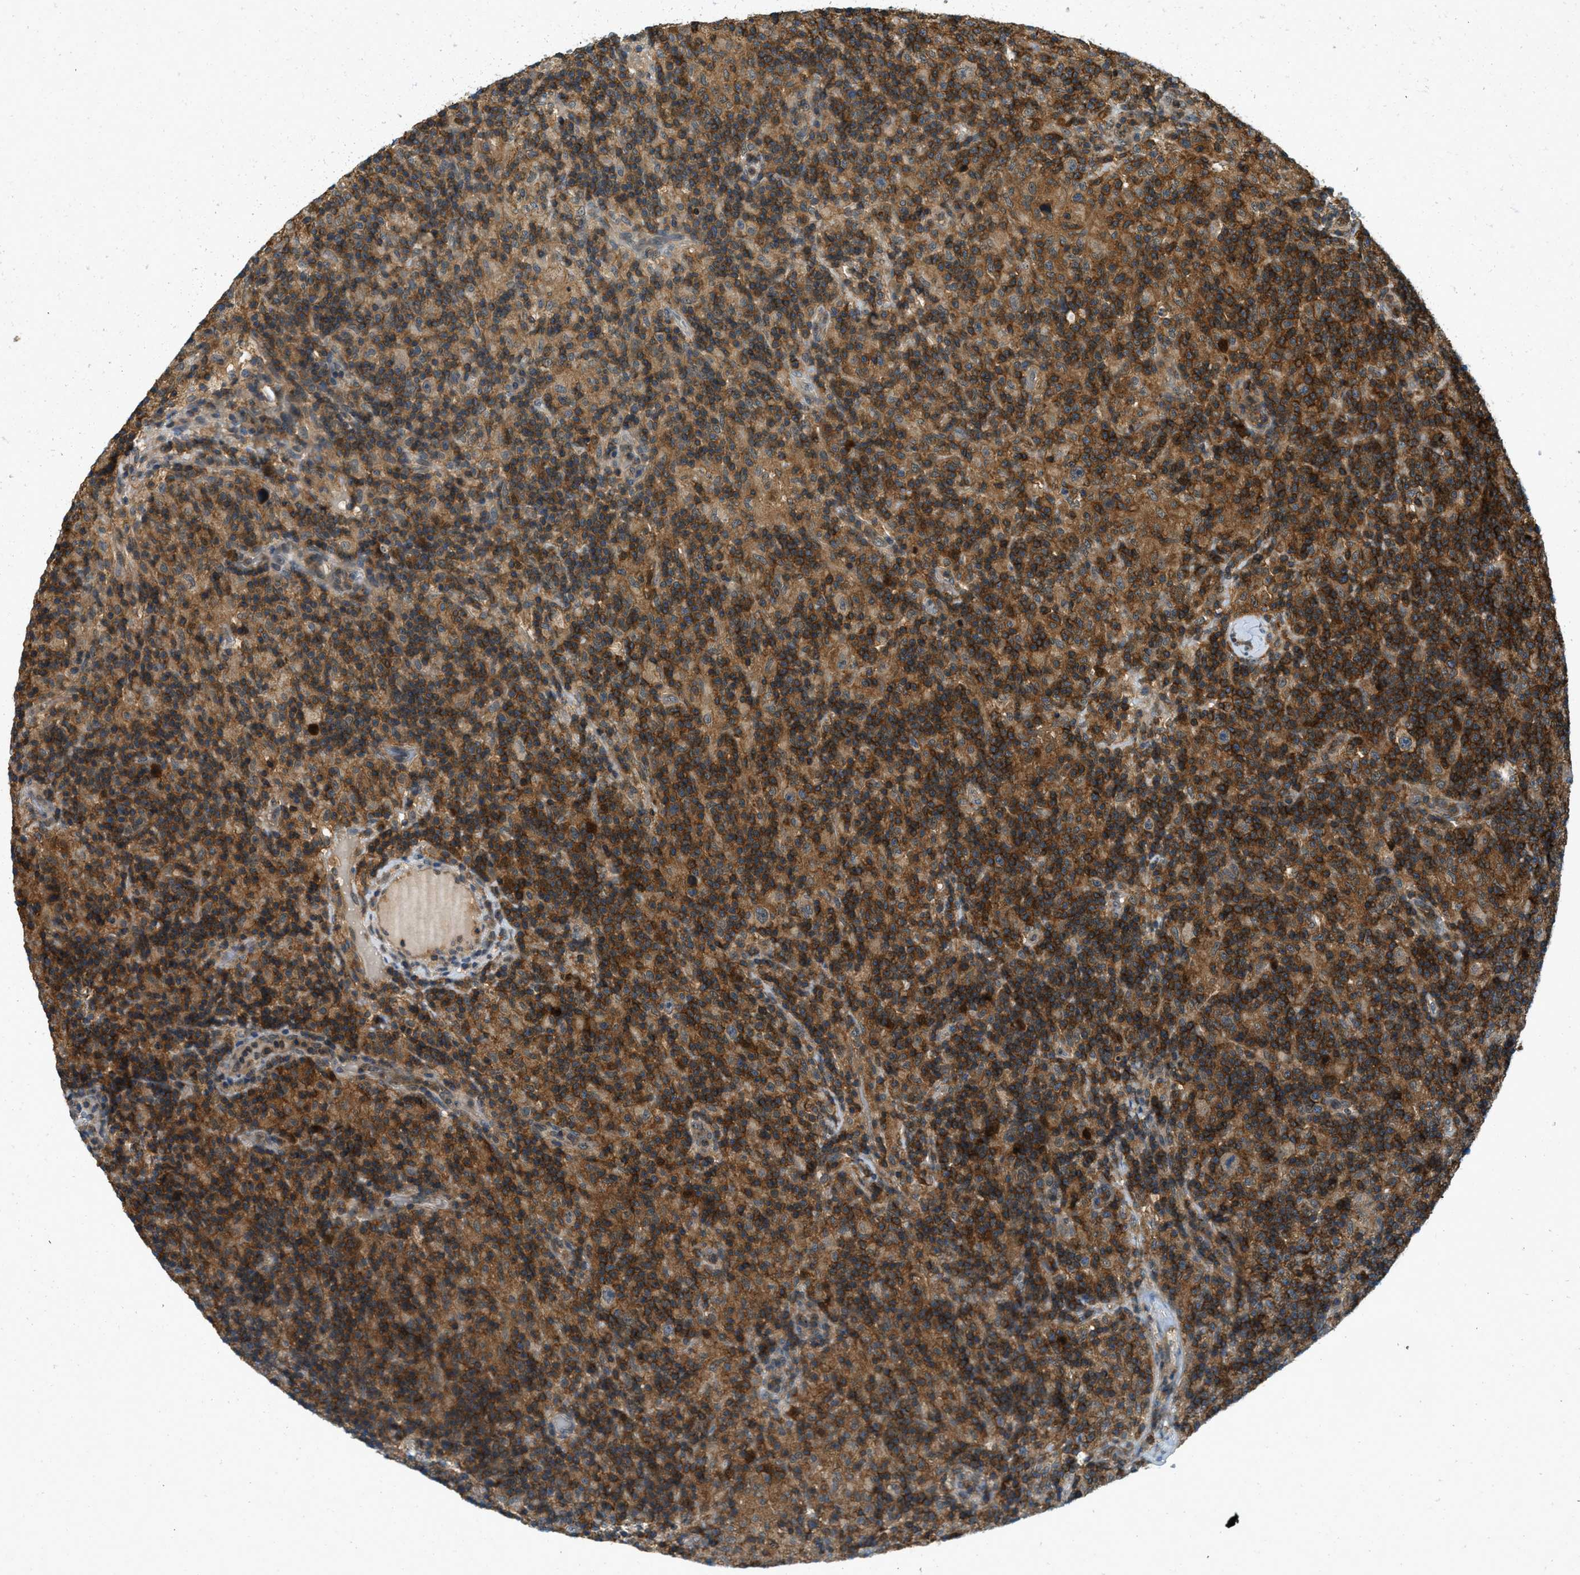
{"staining": {"intensity": "weak", "quantity": ">75%", "location": "cytoplasmic/membranous"}, "tissue": "lymphoma", "cell_type": "Tumor cells", "image_type": "cancer", "snomed": [{"axis": "morphology", "description": "Hodgkin's disease, NOS"}, {"axis": "topography", "description": "Lymph node"}], "caption": "A histopathology image of human lymphoma stained for a protein exhibits weak cytoplasmic/membranous brown staining in tumor cells. (Brightfield microscopy of DAB IHC at high magnification).", "gene": "GMPPB", "patient": {"sex": "male", "age": 70}}